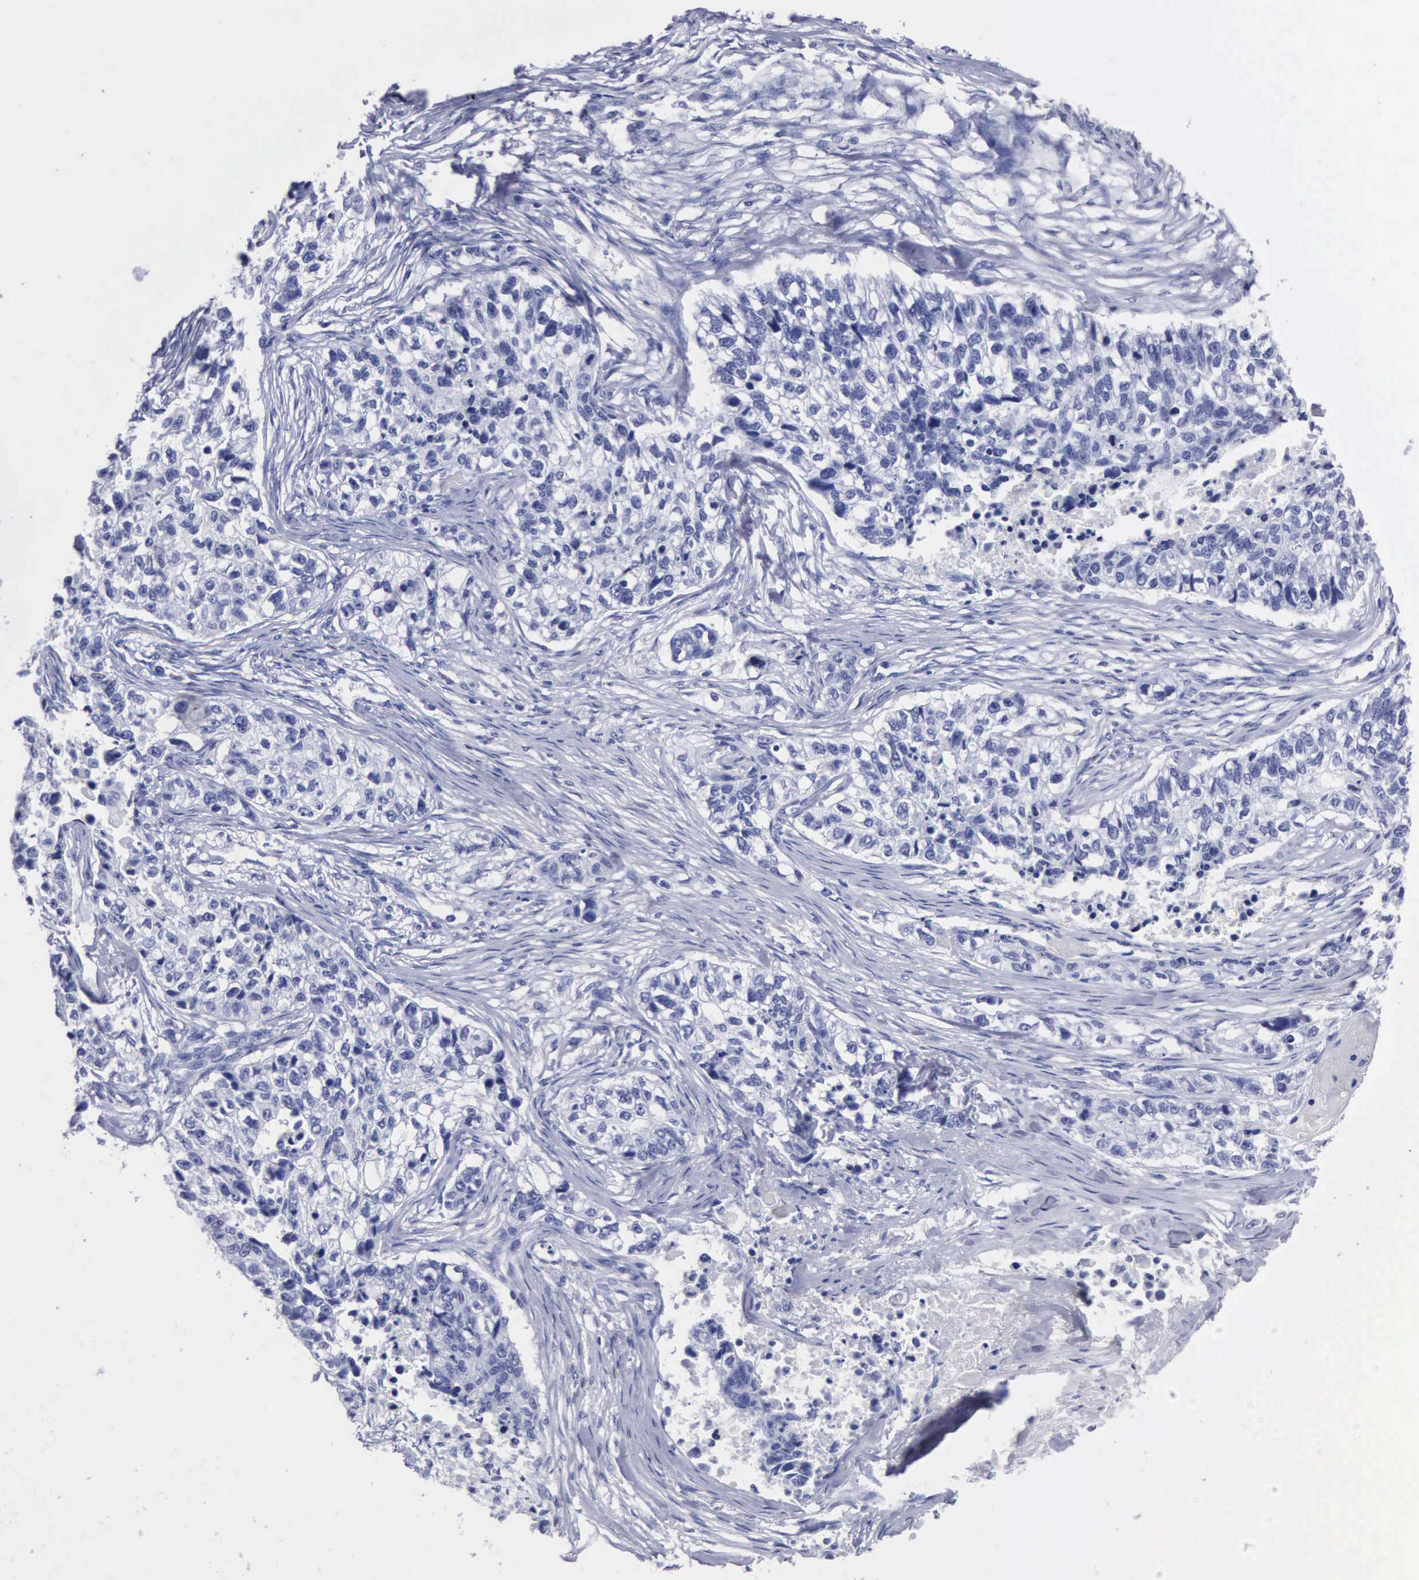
{"staining": {"intensity": "negative", "quantity": "none", "location": "none"}, "tissue": "lung cancer", "cell_type": "Tumor cells", "image_type": "cancer", "snomed": [{"axis": "morphology", "description": "Squamous cell carcinoma, NOS"}, {"axis": "topography", "description": "Lymph node"}, {"axis": "topography", "description": "Lung"}], "caption": "The micrograph shows no staining of tumor cells in lung squamous cell carcinoma.", "gene": "CYP19A1", "patient": {"sex": "male", "age": 74}}